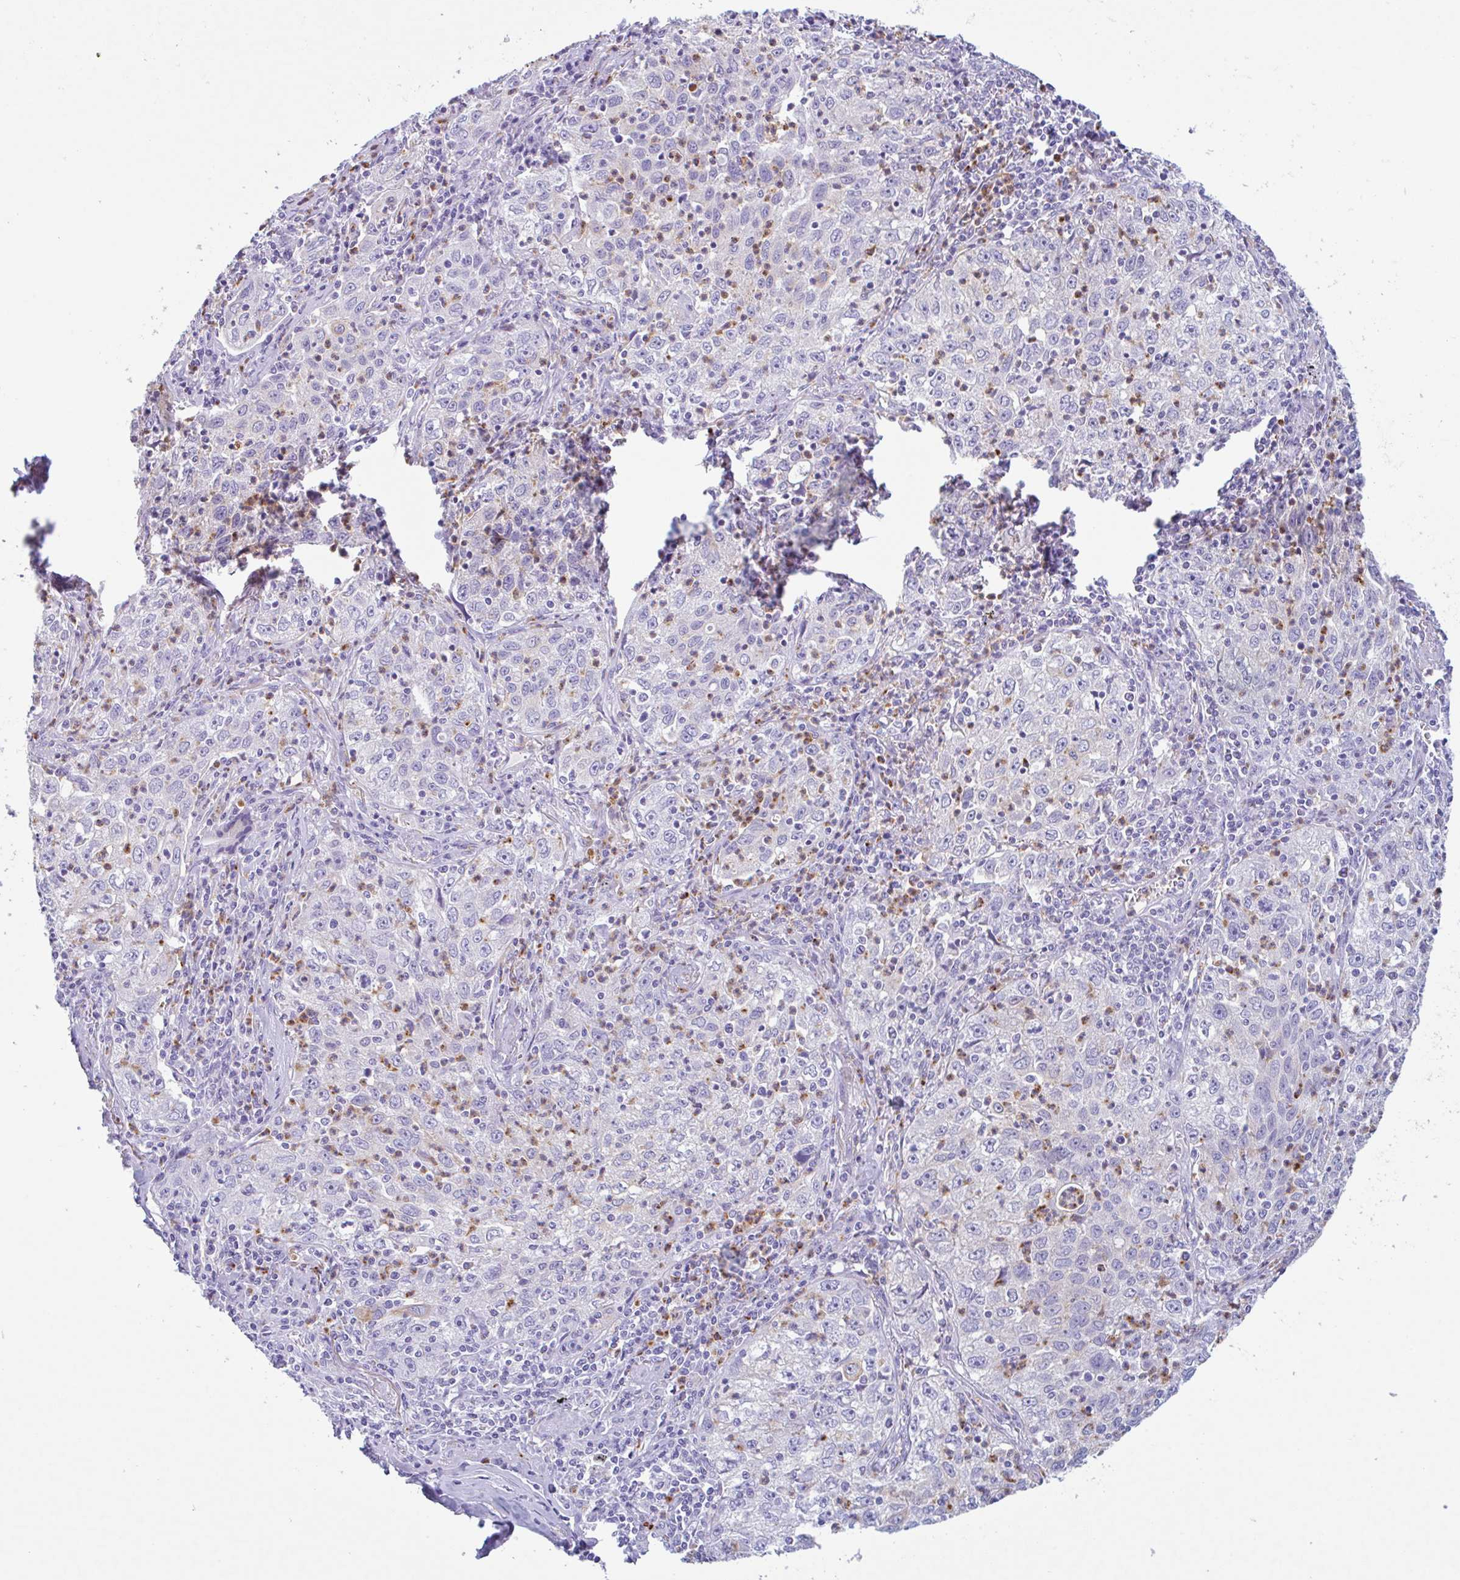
{"staining": {"intensity": "moderate", "quantity": "<25%", "location": "cytoplasmic/membranous"}, "tissue": "lung cancer", "cell_type": "Tumor cells", "image_type": "cancer", "snomed": [{"axis": "morphology", "description": "Squamous cell carcinoma, NOS"}, {"axis": "topography", "description": "Lung"}], "caption": "A micrograph of lung squamous cell carcinoma stained for a protein demonstrates moderate cytoplasmic/membranous brown staining in tumor cells.", "gene": "DTWD2", "patient": {"sex": "male", "age": 71}}